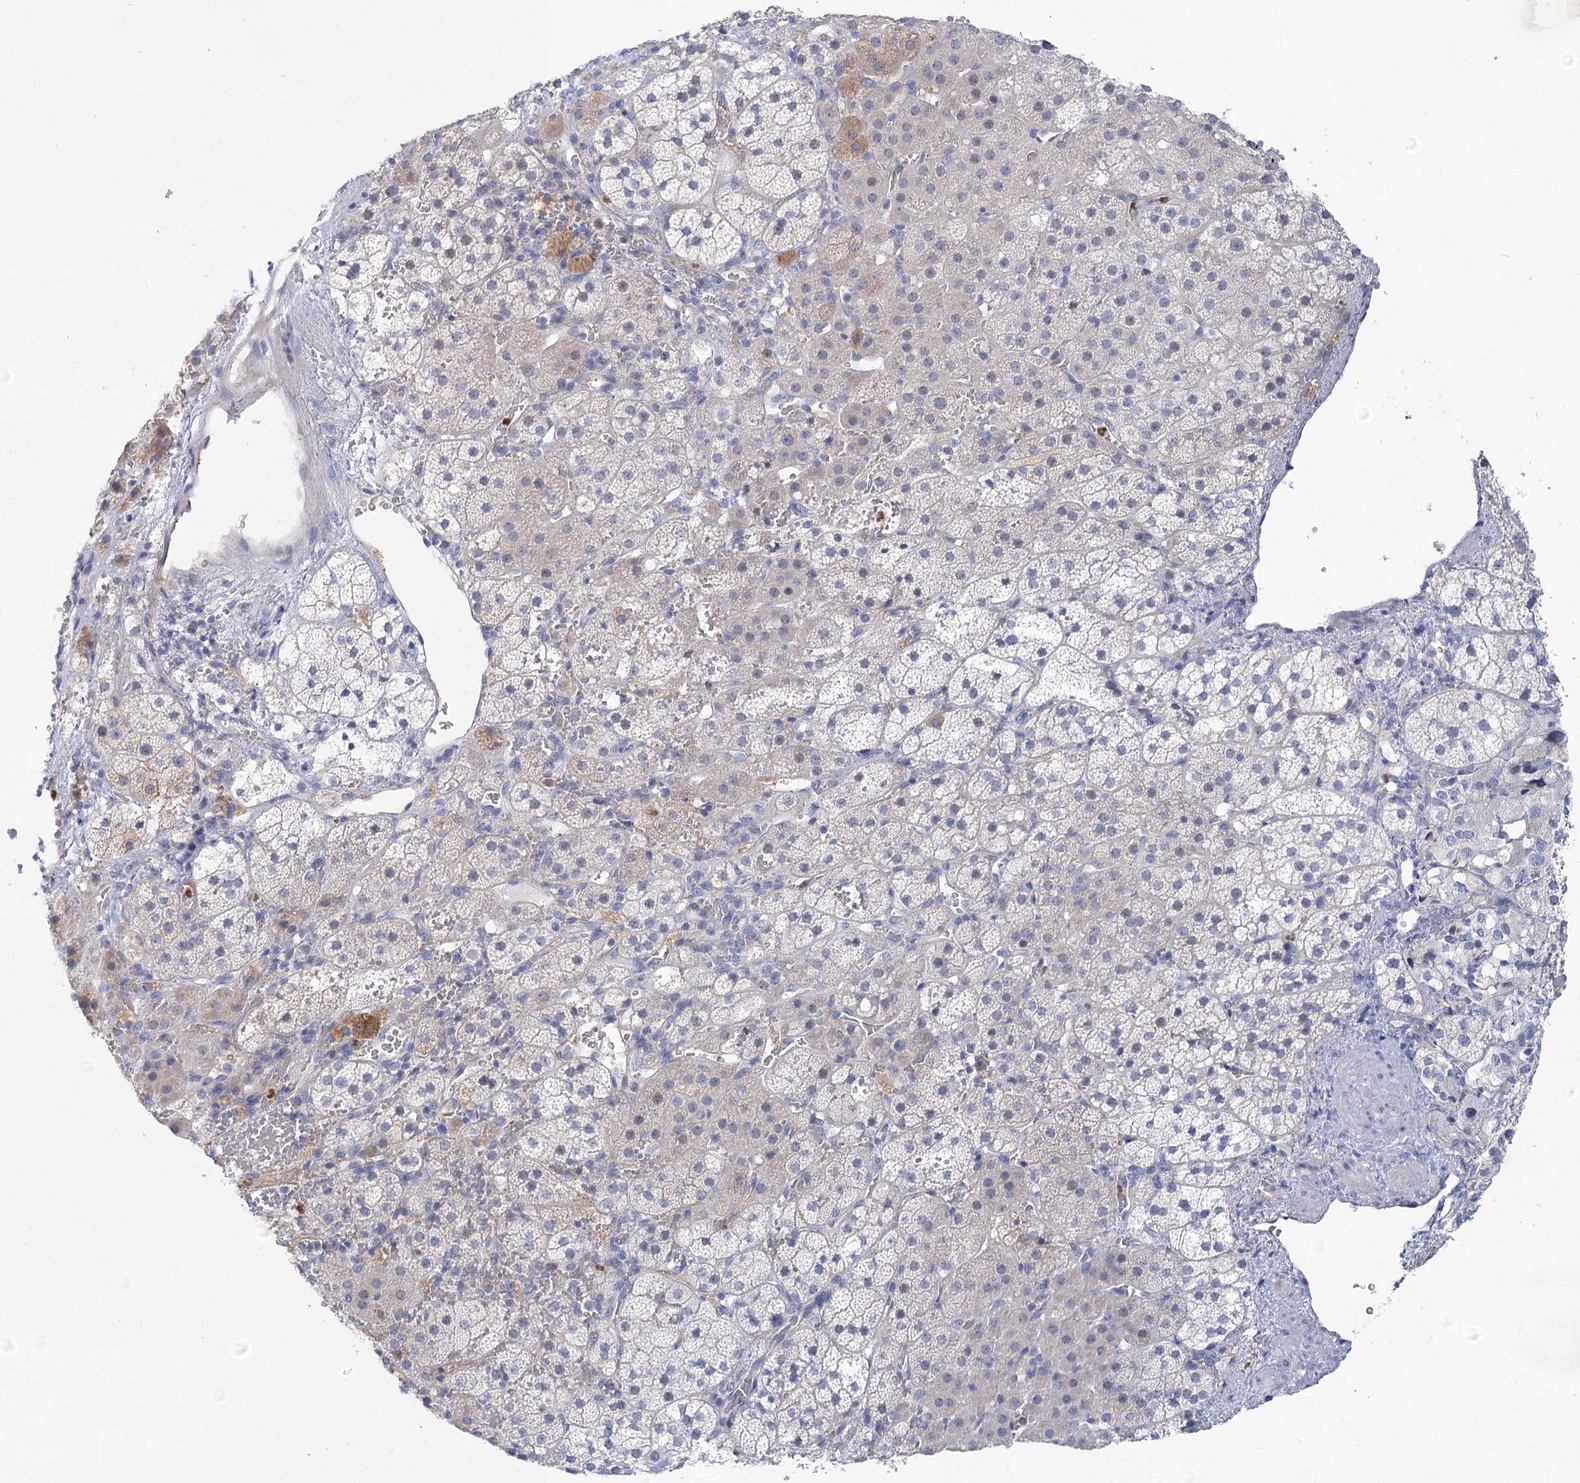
{"staining": {"intensity": "weak", "quantity": "<25%", "location": "cytoplasmic/membranous"}, "tissue": "adrenal gland", "cell_type": "Glandular cells", "image_type": "normal", "snomed": [{"axis": "morphology", "description": "Normal tissue, NOS"}, {"axis": "topography", "description": "Adrenal gland"}], "caption": "An image of human adrenal gland is negative for staining in glandular cells. (DAB IHC, high magnification).", "gene": "THAP6", "patient": {"sex": "female", "age": 44}}